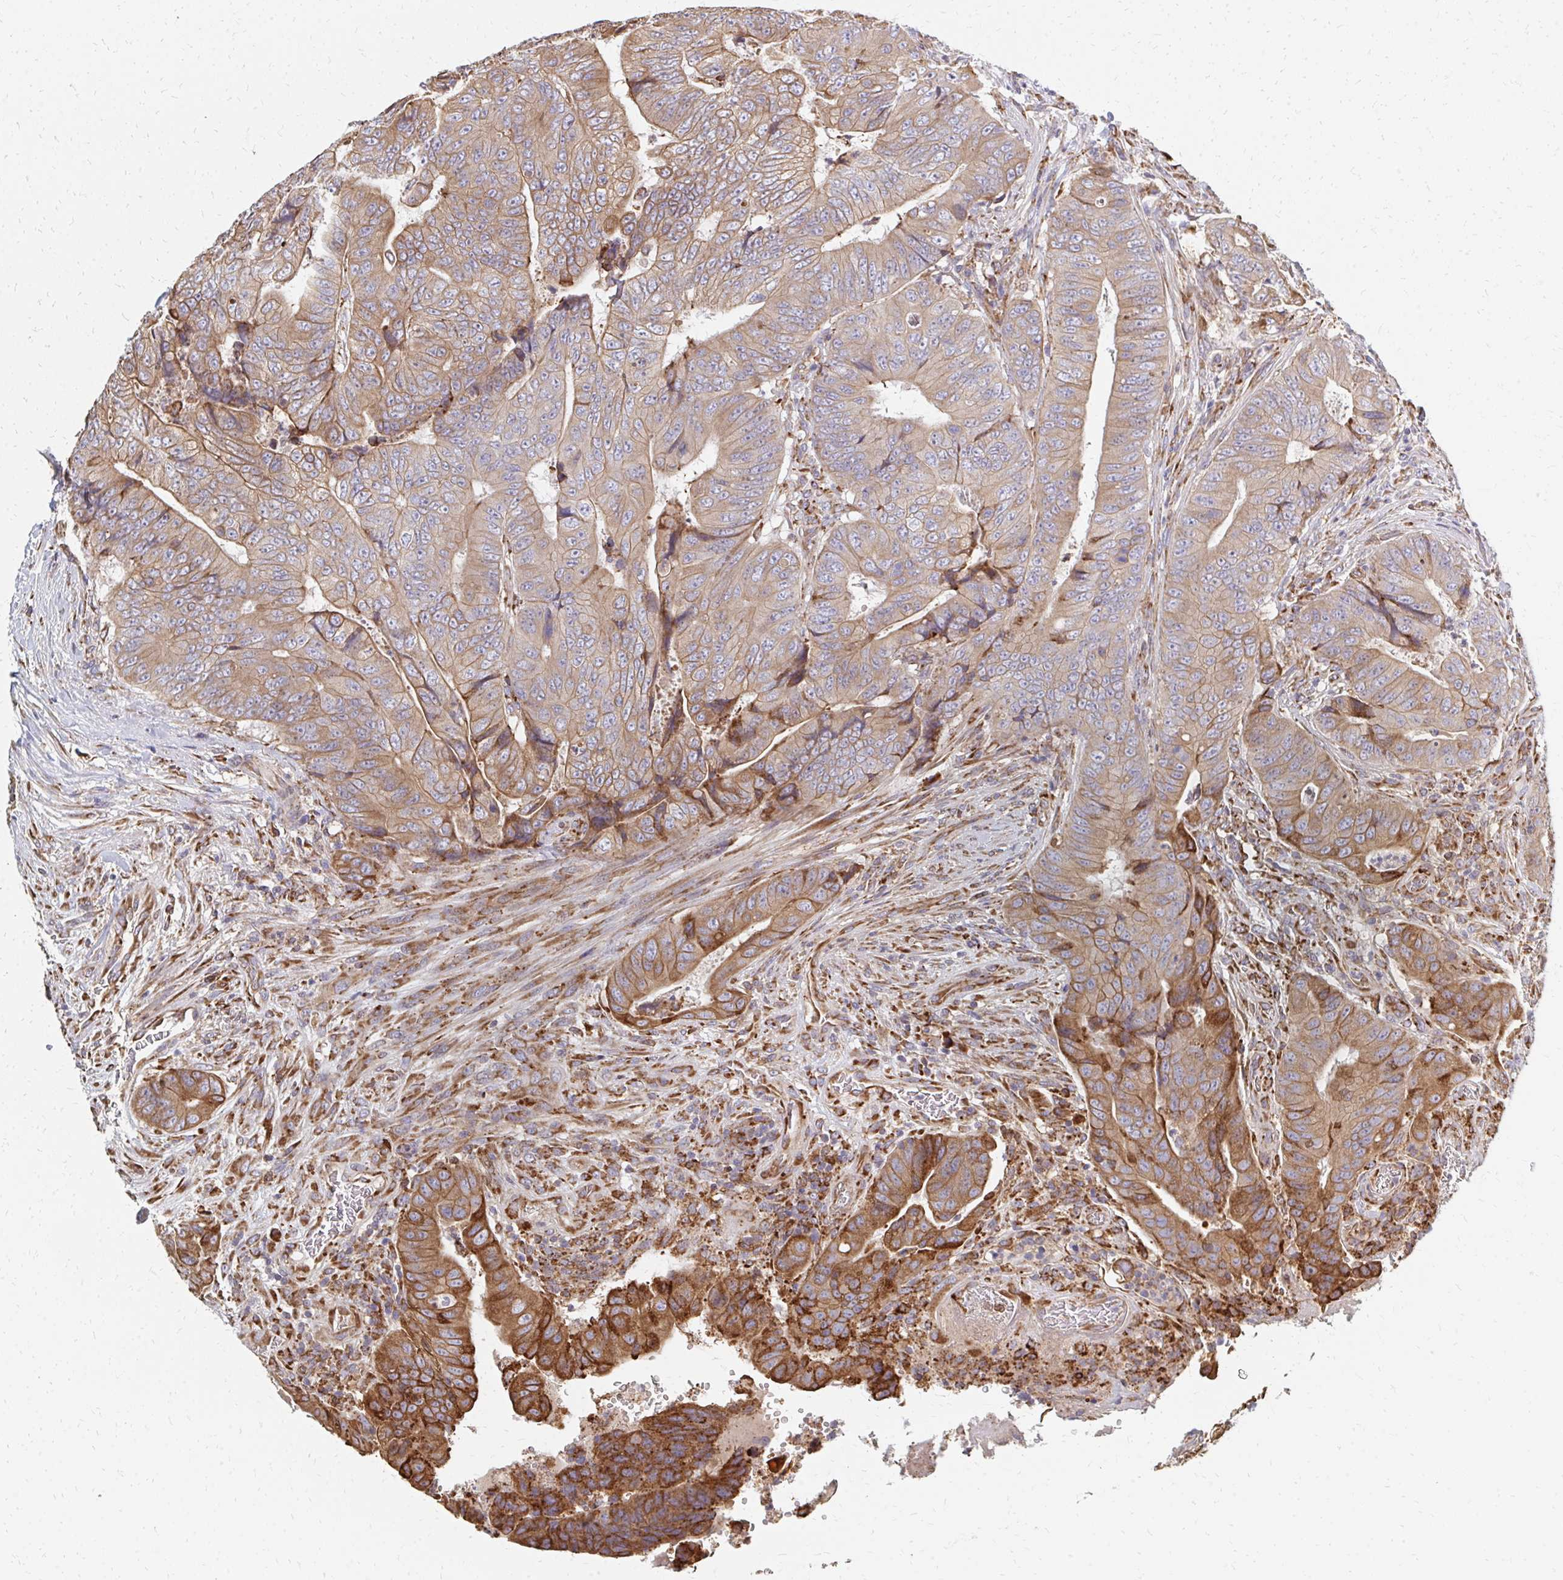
{"staining": {"intensity": "moderate", "quantity": ">75%", "location": "cytoplasmic/membranous"}, "tissue": "colorectal cancer", "cell_type": "Tumor cells", "image_type": "cancer", "snomed": [{"axis": "morphology", "description": "Adenocarcinoma, NOS"}, {"axis": "topography", "description": "Colon"}], "caption": "A histopathology image of colorectal cancer stained for a protein displays moderate cytoplasmic/membranous brown staining in tumor cells.", "gene": "PPP1R13L", "patient": {"sex": "female", "age": 48}}